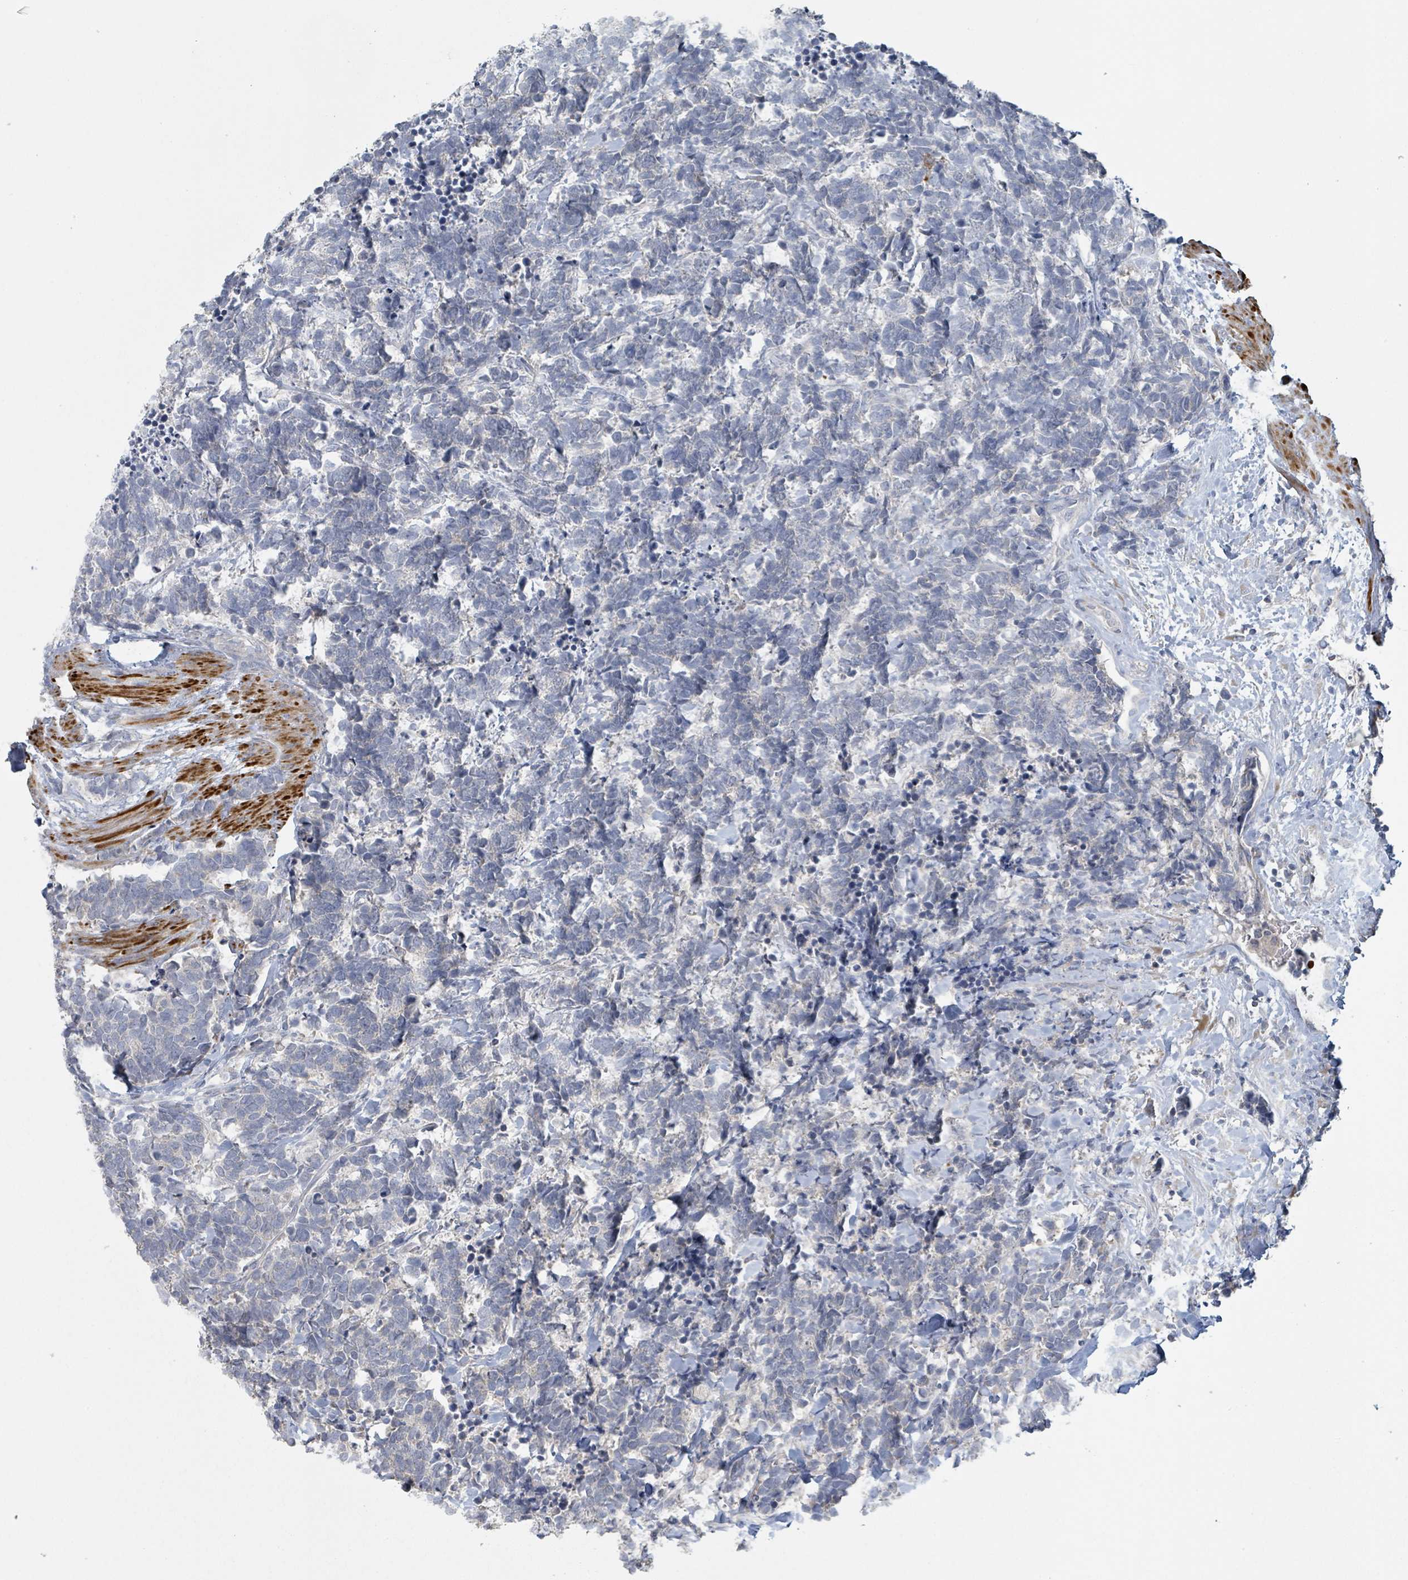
{"staining": {"intensity": "negative", "quantity": "none", "location": "none"}, "tissue": "carcinoid", "cell_type": "Tumor cells", "image_type": "cancer", "snomed": [{"axis": "morphology", "description": "Carcinoma, NOS"}, {"axis": "morphology", "description": "Carcinoid, malignant, NOS"}, {"axis": "topography", "description": "Prostate"}], "caption": "Immunohistochemistry photomicrograph of neoplastic tissue: human carcinoma stained with DAB demonstrates no significant protein staining in tumor cells.", "gene": "KCNS2", "patient": {"sex": "male", "age": 57}}